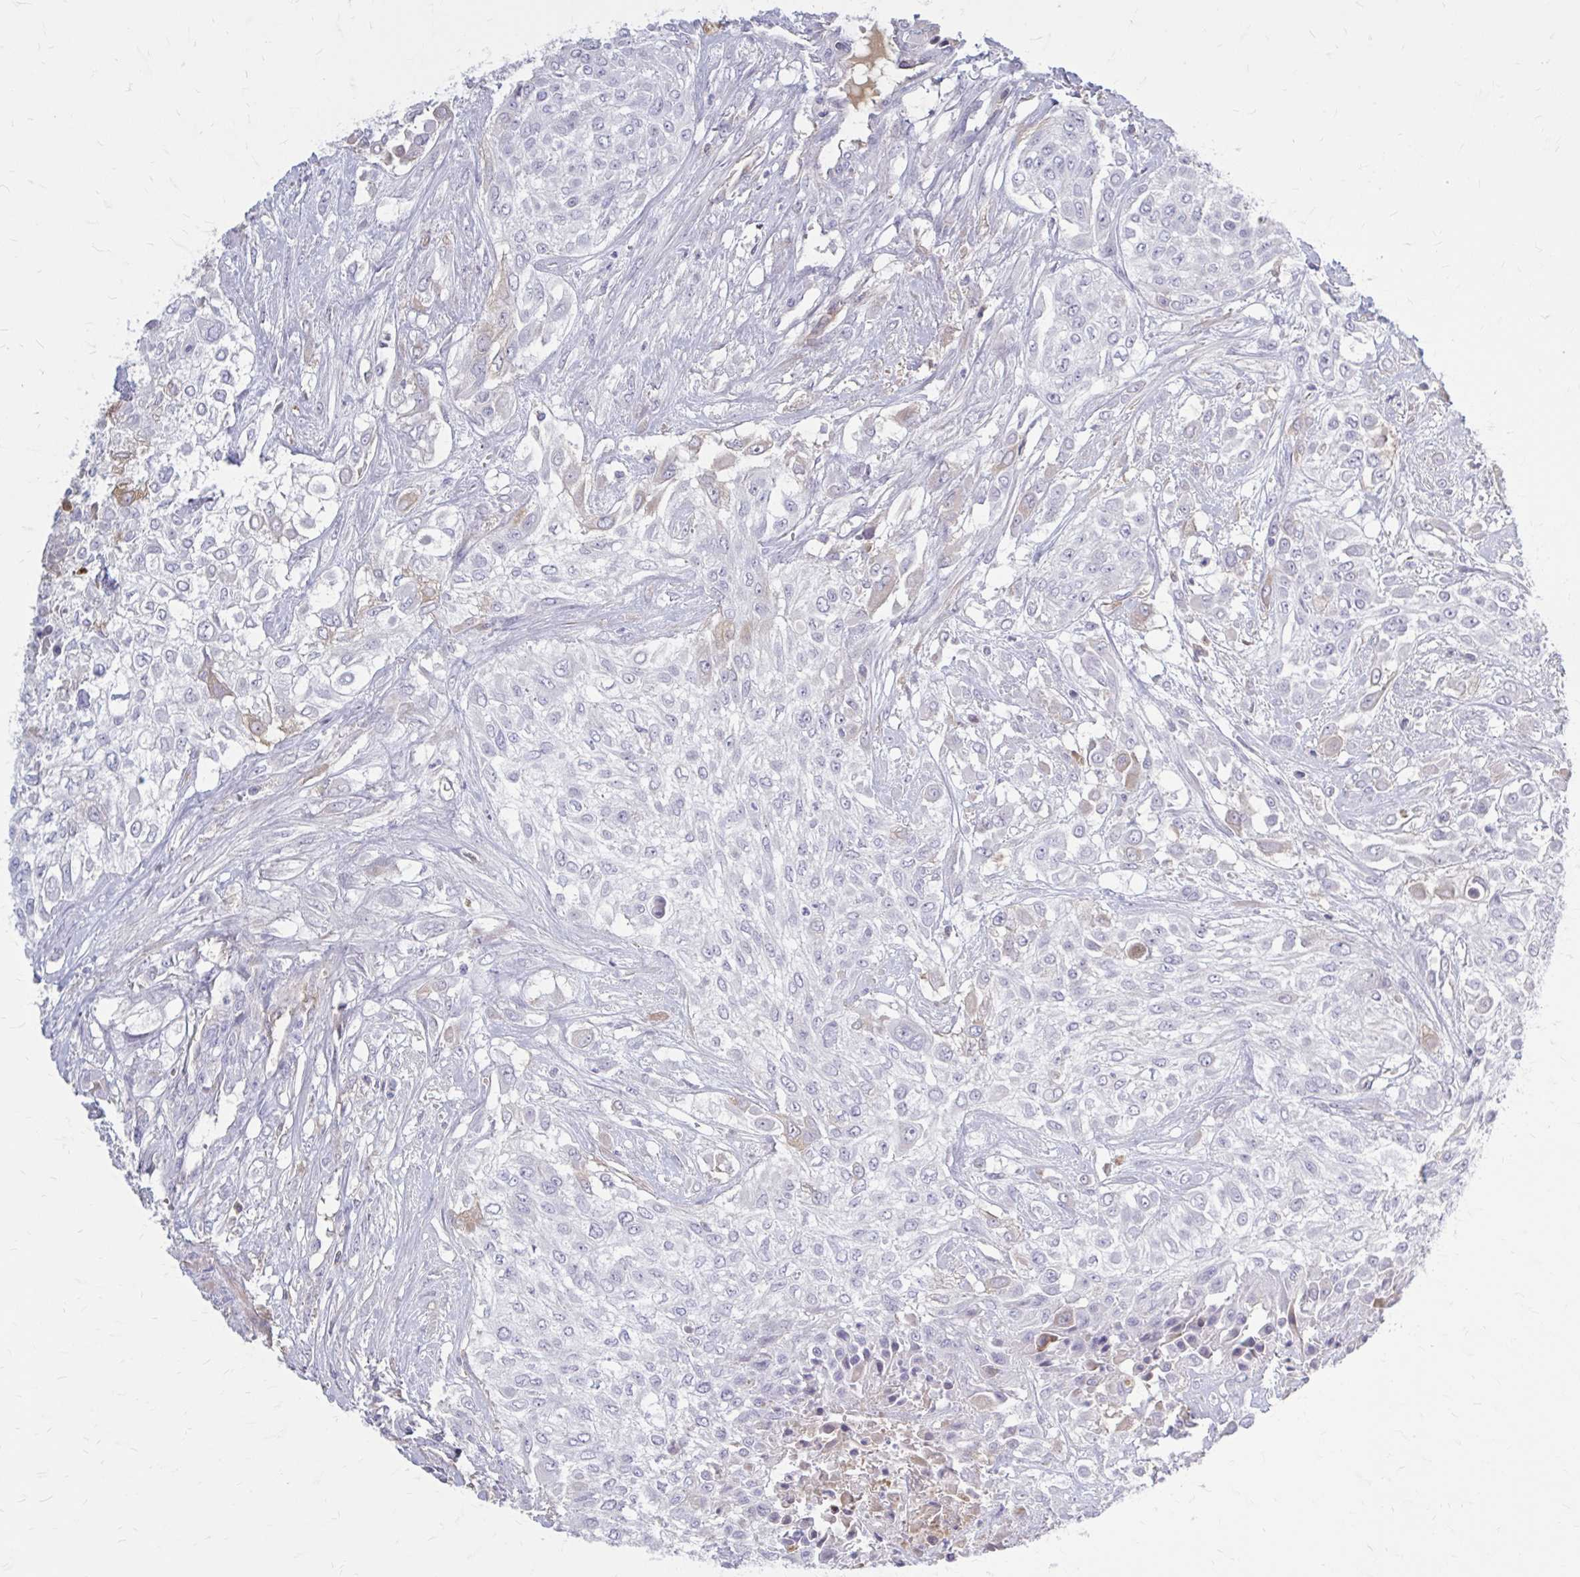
{"staining": {"intensity": "negative", "quantity": "none", "location": "none"}, "tissue": "urothelial cancer", "cell_type": "Tumor cells", "image_type": "cancer", "snomed": [{"axis": "morphology", "description": "Urothelial carcinoma, High grade"}, {"axis": "topography", "description": "Urinary bladder"}], "caption": "Protein analysis of urothelial carcinoma (high-grade) demonstrates no significant expression in tumor cells.", "gene": "SERPIND1", "patient": {"sex": "male", "age": 67}}